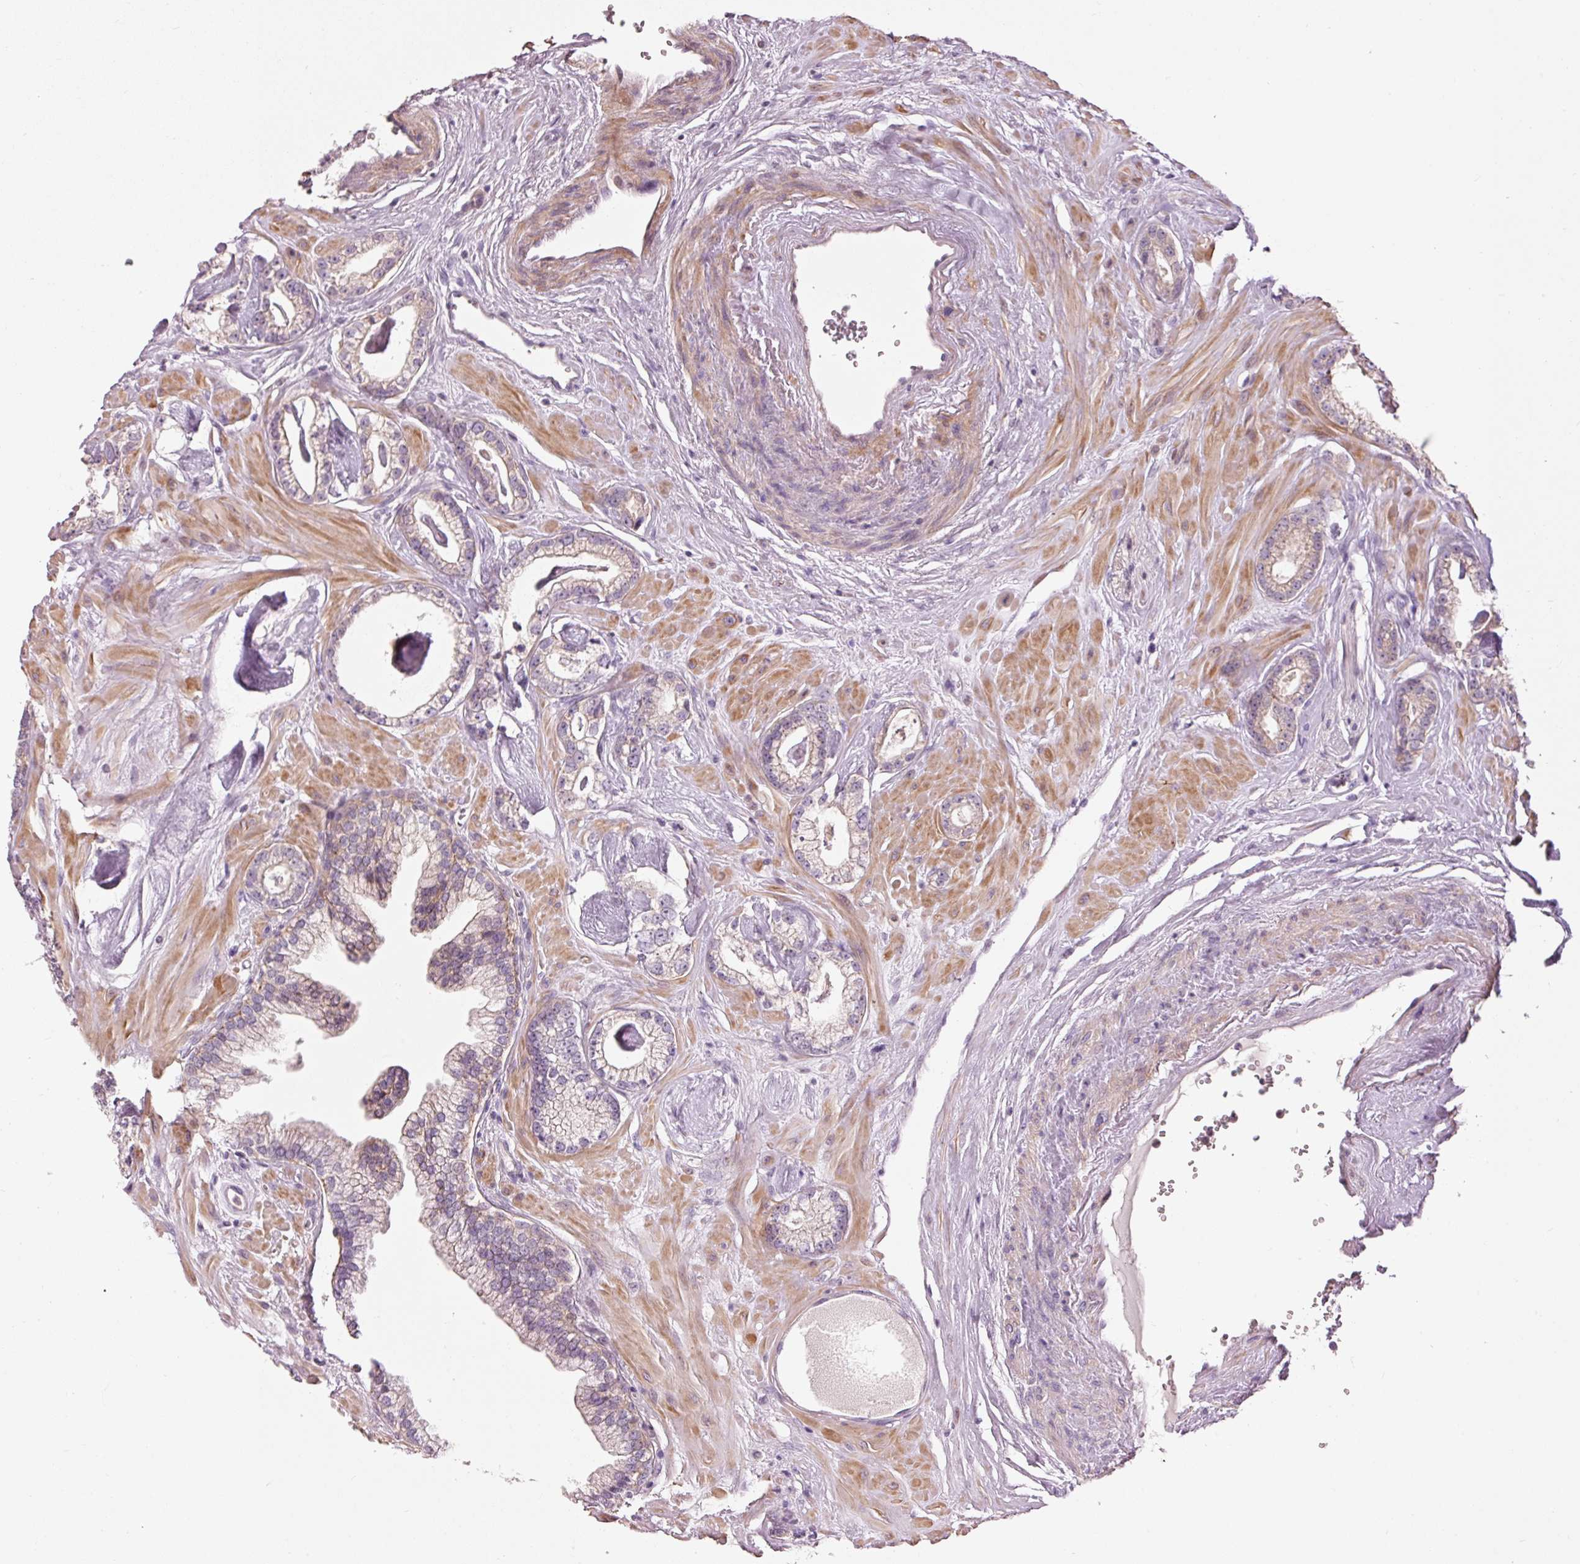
{"staining": {"intensity": "negative", "quantity": "none", "location": "none"}, "tissue": "prostate cancer", "cell_type": "Tumor cells", "image_type": "cancer", "snomed": [{"axis": "morphology", "description": "Adenocarcinoma, Low grade"}, {"axis": "topography", "description": "Prostate"}], "caption": "A micrograph of human prostate cancer is negative for staining in tumor cells.", "gene": "DAPP1", "patient": {"sex": "male", "age": 60}}